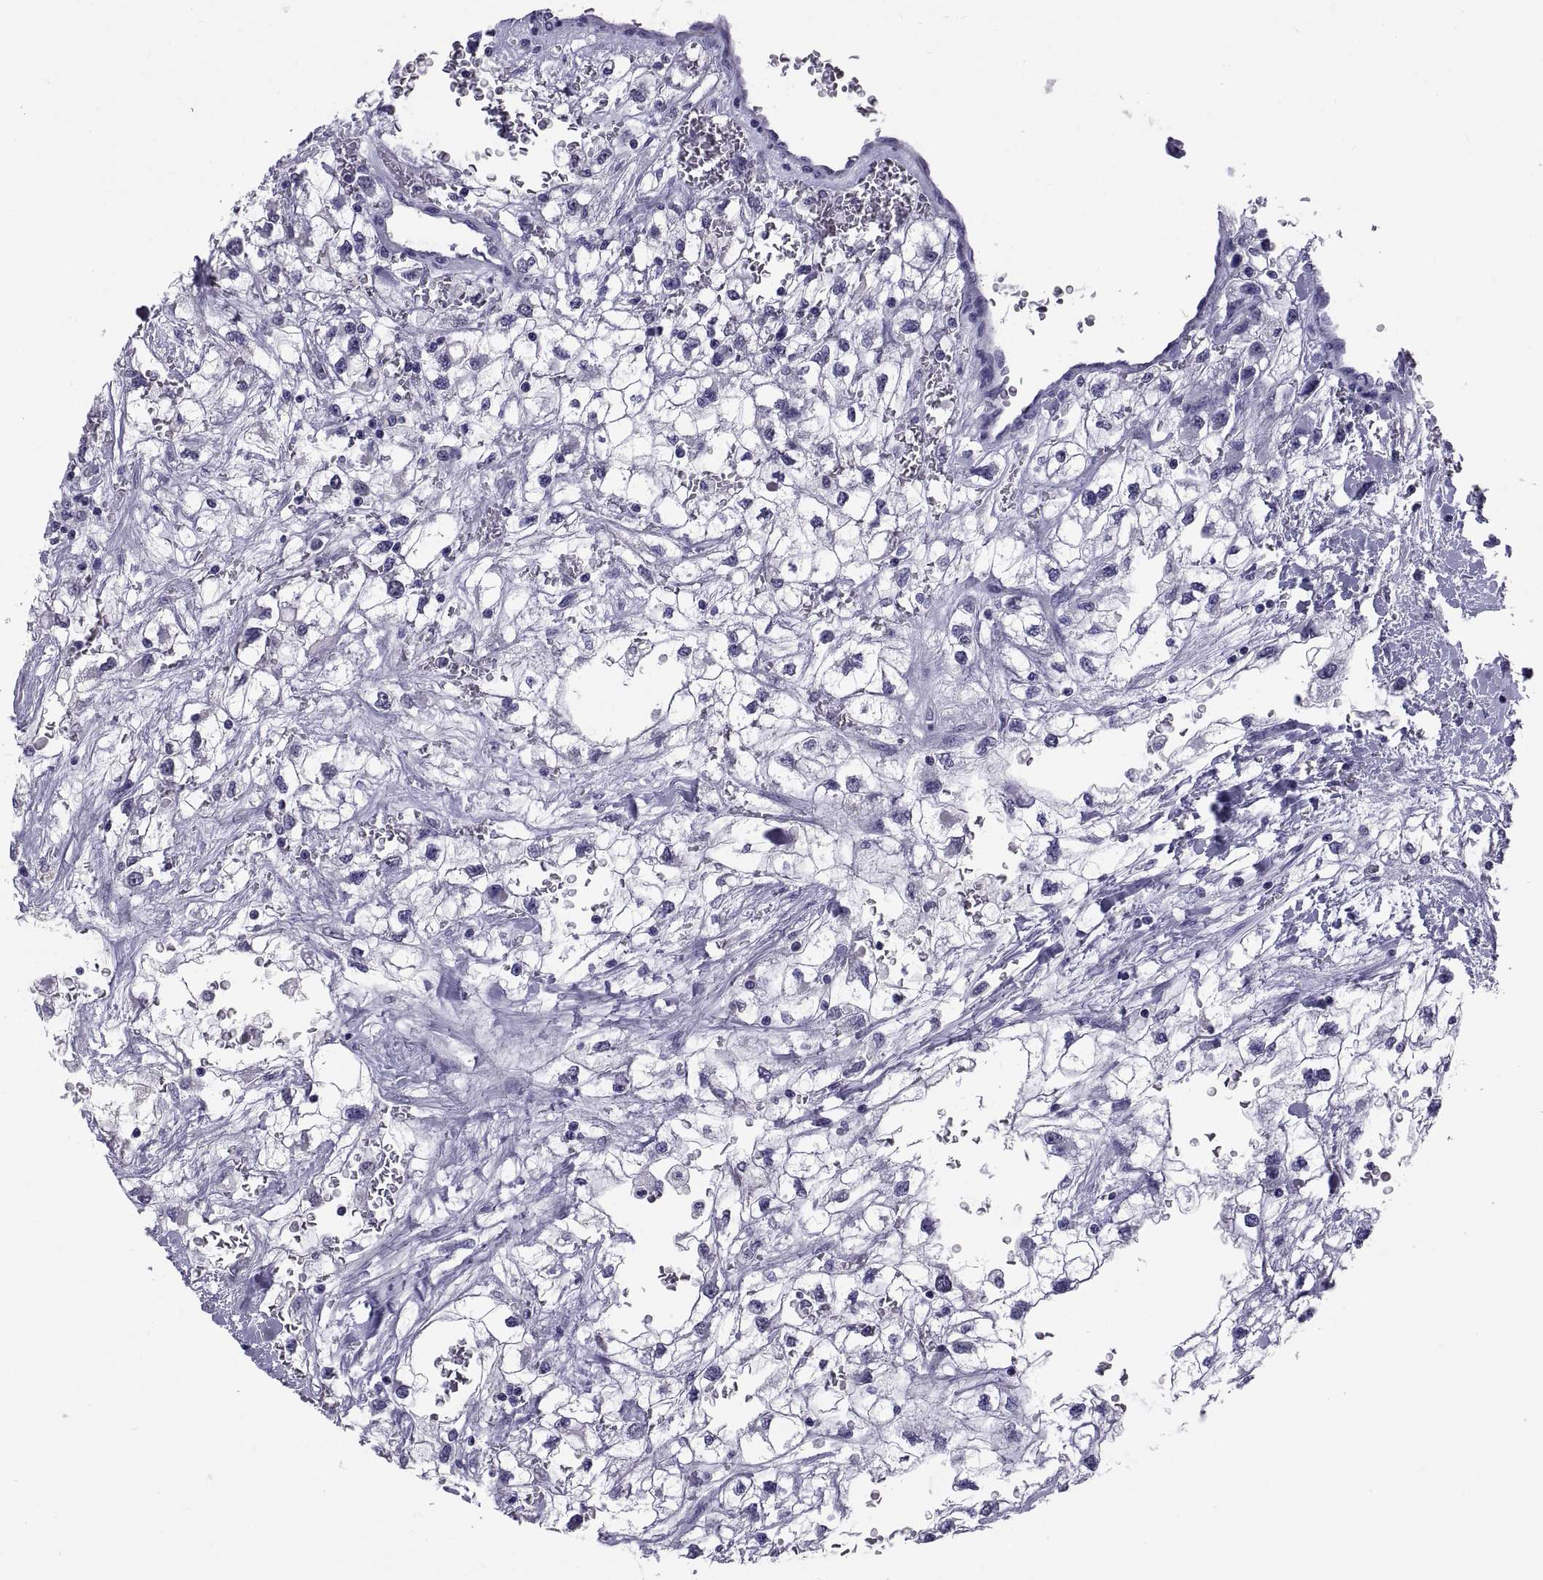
{"staining": {"intensity": "negative", "quantity": "none", "location": "none"}, "tissue": "renal cancer", "cell_type": "Tumor cells", "image_type": "cancer", "snomed": [{"axis": "morphology", "description": "Adenocarcinoma, NOS"}, {"axis": "topography", "description": "Kidney"}], "caption": "High power microscopy photomicrograph of an IHC histopathology image of renal cancer (adenocarcinoma), revealing no significant positivity in tumor cells.", "gene": "TGFBR3L", "patient": {"sex": "male", "age": 59}}